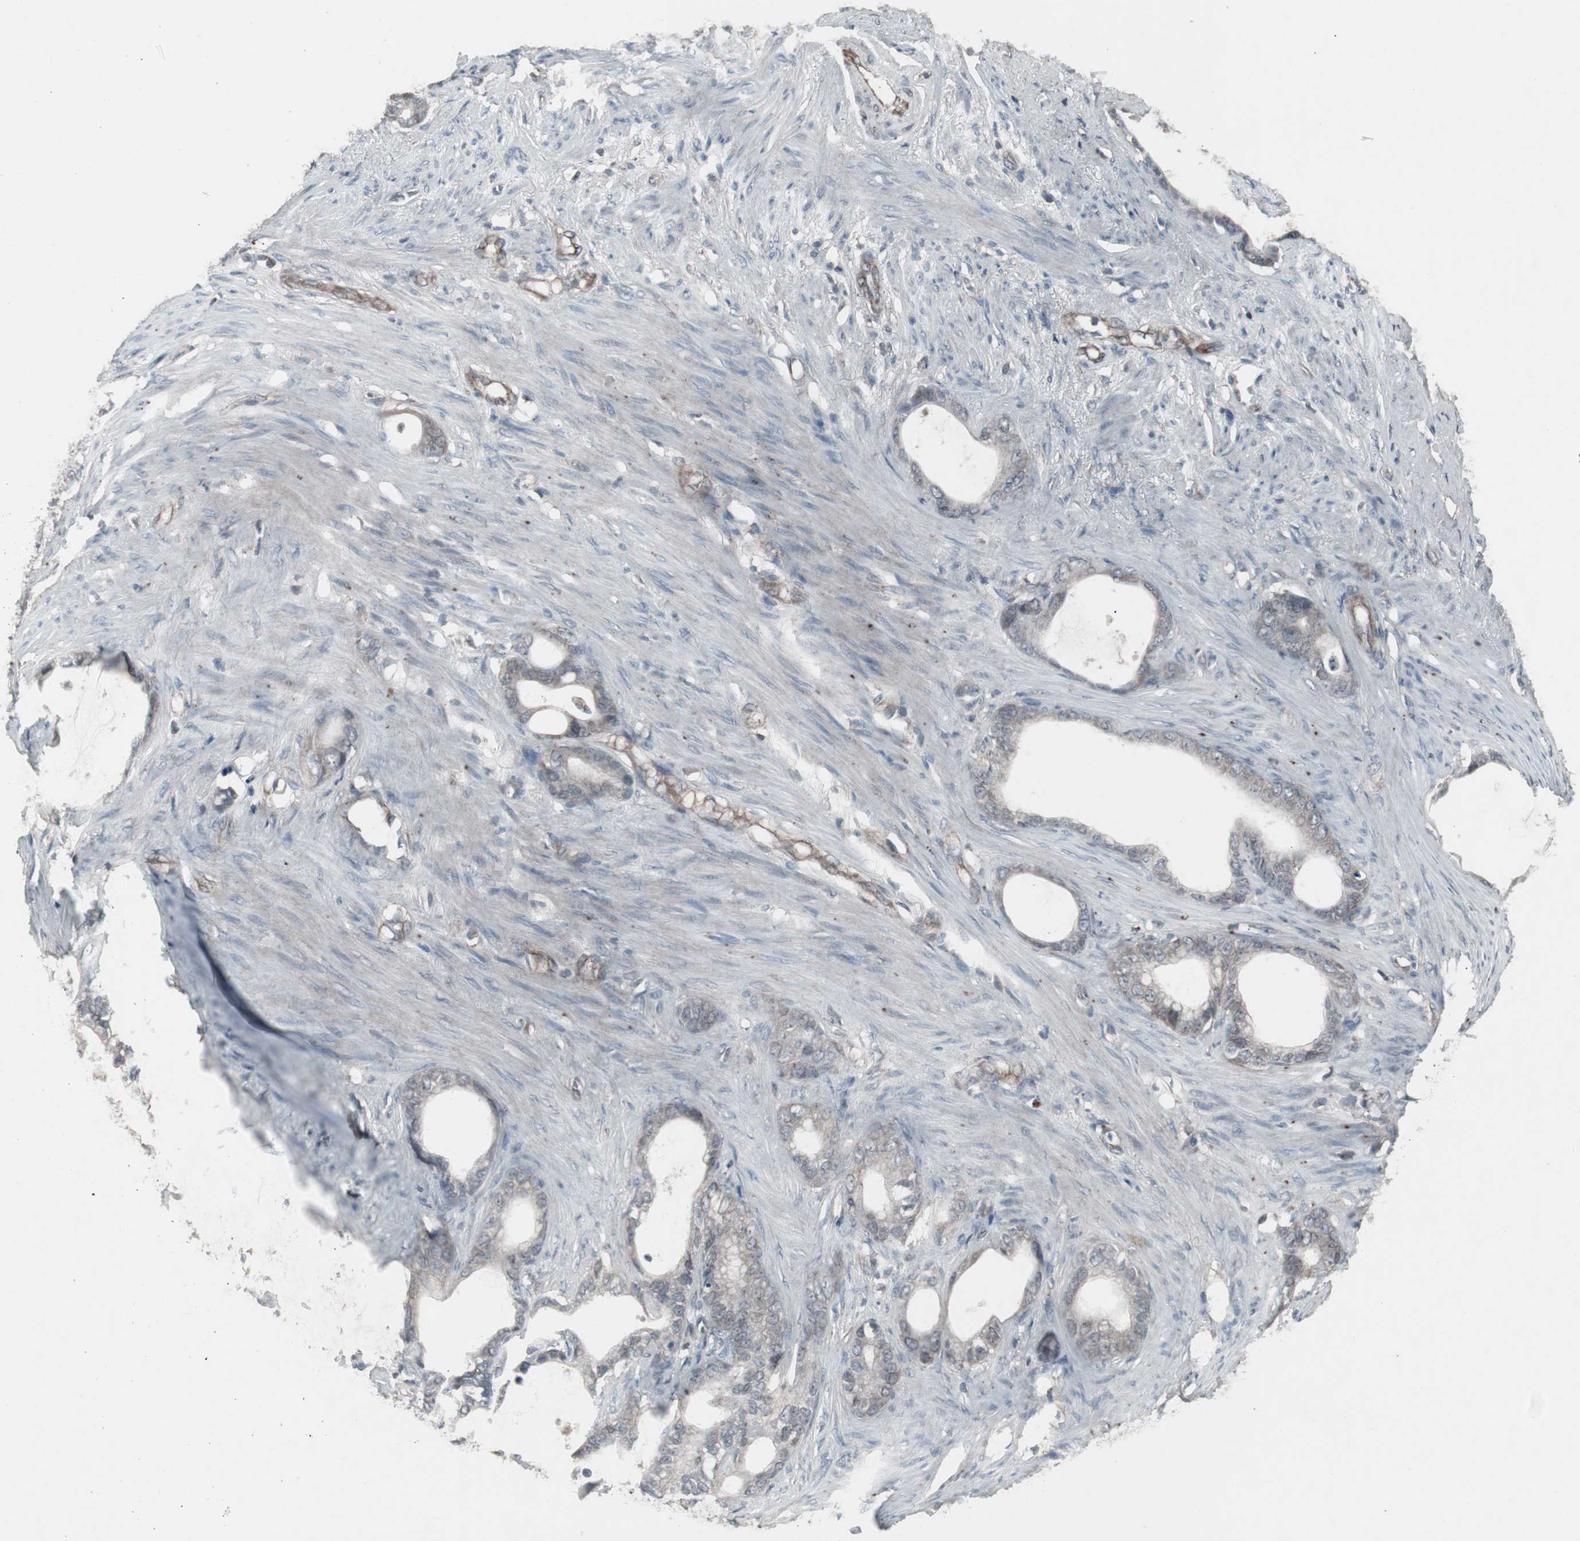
{"staining": {"intensity": "weak", "quantity": "<25%", "location": "cytoplasmic/membranous"}, "tissue": "stomach cancer", "cell_type": "Tumor cells", "image_type": "cancer", "snomed": [{"axis": "morphology", "description": "Adenocarcinoma, NOS"}, {"axis": "topography", "description": "Stomach"}], "caption": "DAB (3,3'-diaminobenzidine) immunohistochemical staining of human stomach adenocarcinoma demonstrates no significant expression in tumor cells.", "gene": "SSTR2", "patient": {"sex": "female", "age": 75}}